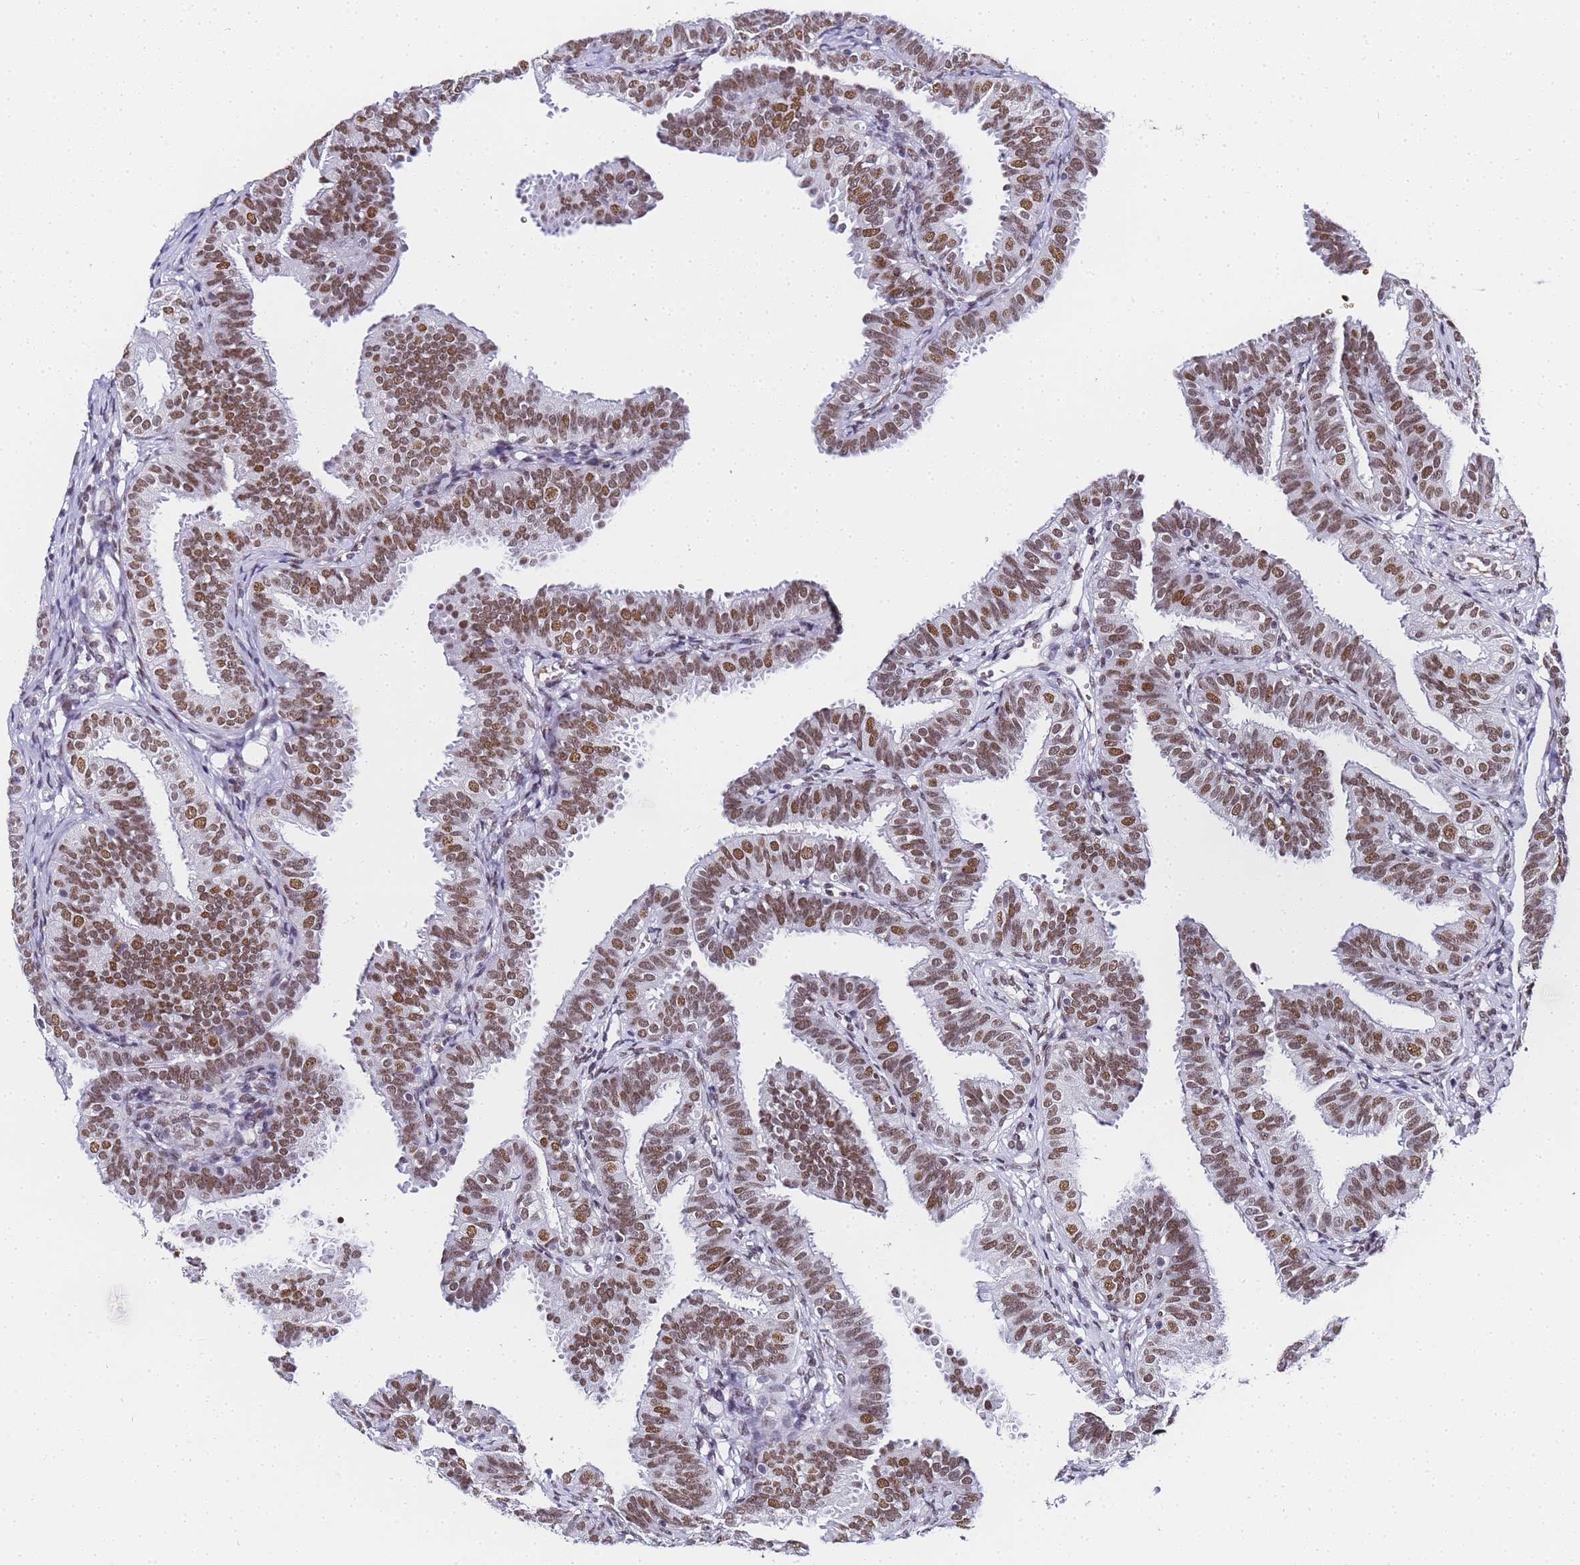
{"staining": {"intensity": "moderate", "quantity": ">75%", "location": "nuclear"}, "tissue": "fallopian tube", "cell_type": "Glandular cells", "image_type": "normal", "snomed": [{"axis": "morphology", "description": "Normal tissue, NOS"}, {"axis": "topography", "description": "Fallopian tube"}], "caption": "The image reveals immunohistochemical staining of unremarkable fallopian tube. There is moderate nuclear staining is appreciated in approximately >75% of glandular cells.", "gene": "POLR1A", "patient": {"sex": "female", "age": 35}}